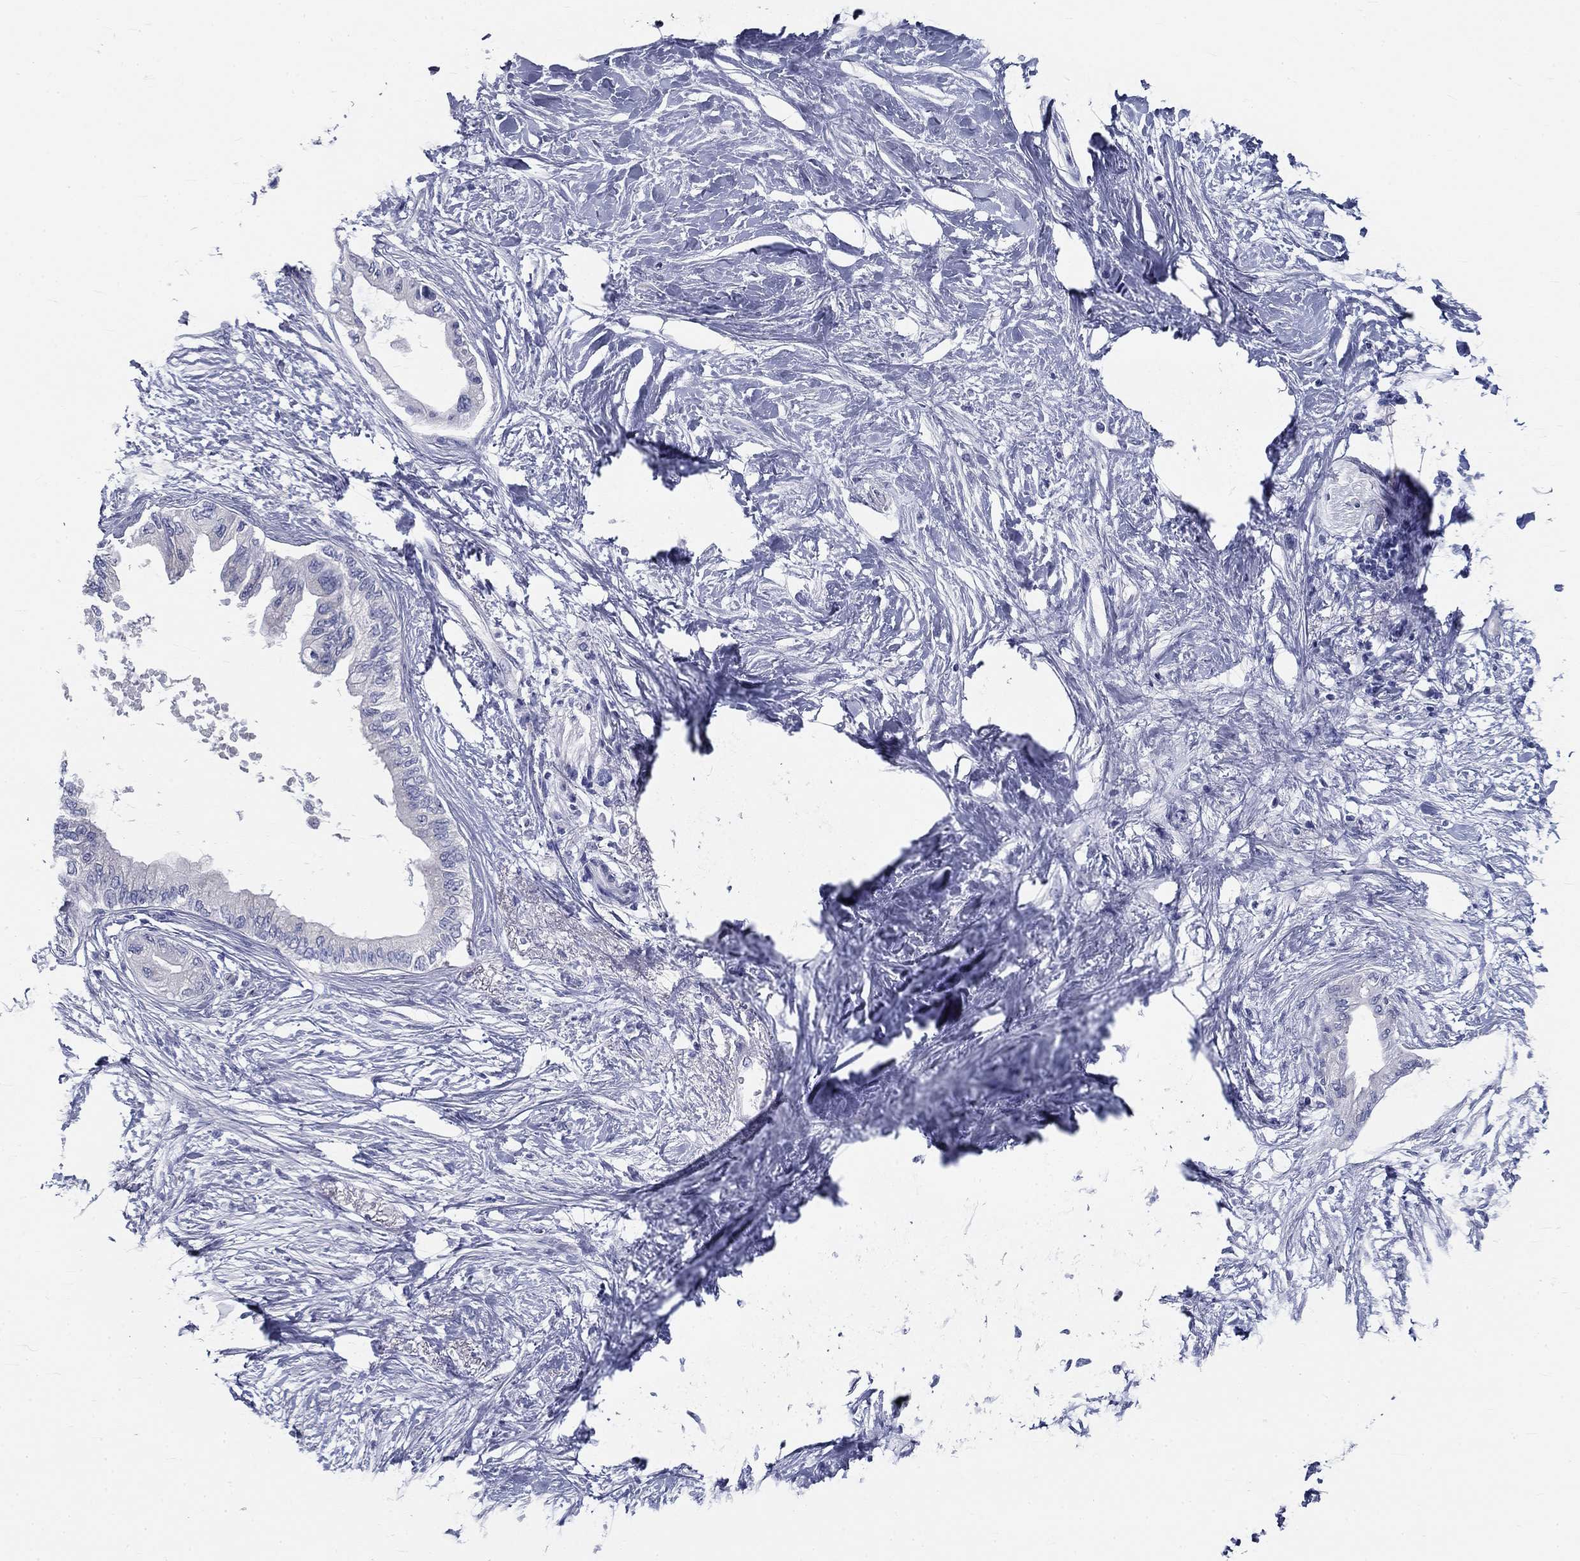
{"staining": {"intensity": "negative", "quantity": "none", "location": "none"}, "tissue": "pancreatic cancer", "cell_type": "Tumor cells", "image_type": "cancer", "snomed": [{"axis": "morphology", "description": "Normal tissue, NOS"}, {"axis": "morphology", "description": "Adenocarcinoma, NOS"}, {"axis": "topography", "description": "Pancreas"}, {"axis": "topography", "description": "Duodenum"}], "caption": "A high-resolution image shows immunohistochemistry staining of adenocarcinoma (pancreatic), which exhibits no significant staining in tumor cells.", "gene": "GALNTL5", "patient": {"sex": "female", "age": 60}}